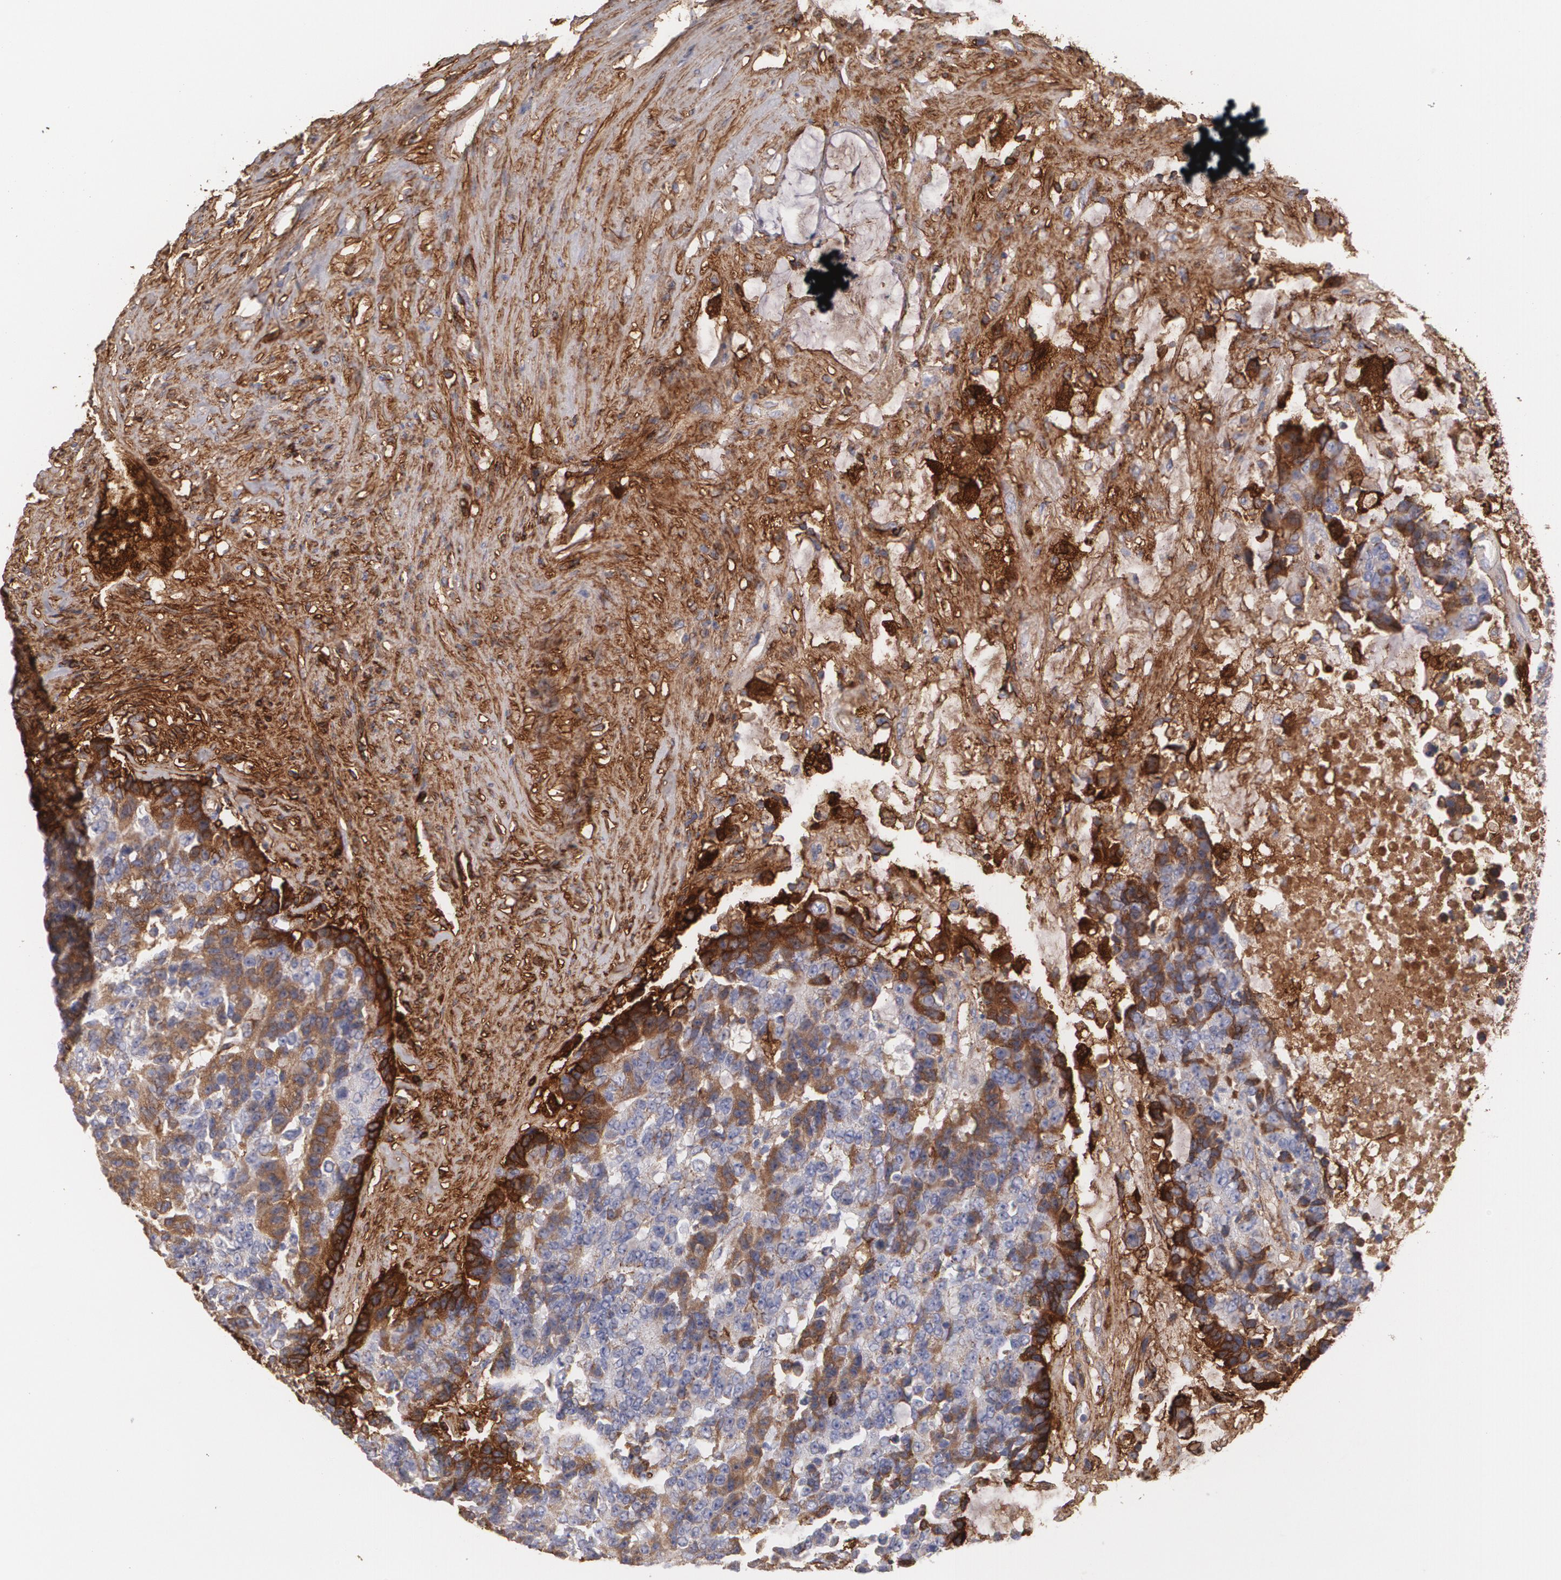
{"staining": {"intensity": "weak", "quantity": ">75%", "location": "cytoplasmic/membranous"}, "tissue": "colorectal cancer", "cell_type": "Tumor cells", "image_type": "cancer", "snomed": [{"axis": "morphology", "description": "Adenocarcinoma, NOS"}, {"axis": "topography", "description": "Colon"}], "caption": "Approximately >75% of tumor cells in human colorectal adenocarcinoma show weak cytoplasmic/membranous protein staining as visualized by brown immunohistochemical staining.", "gene": "FBLN1", "patient": {"sex": "female", "age": 86}}